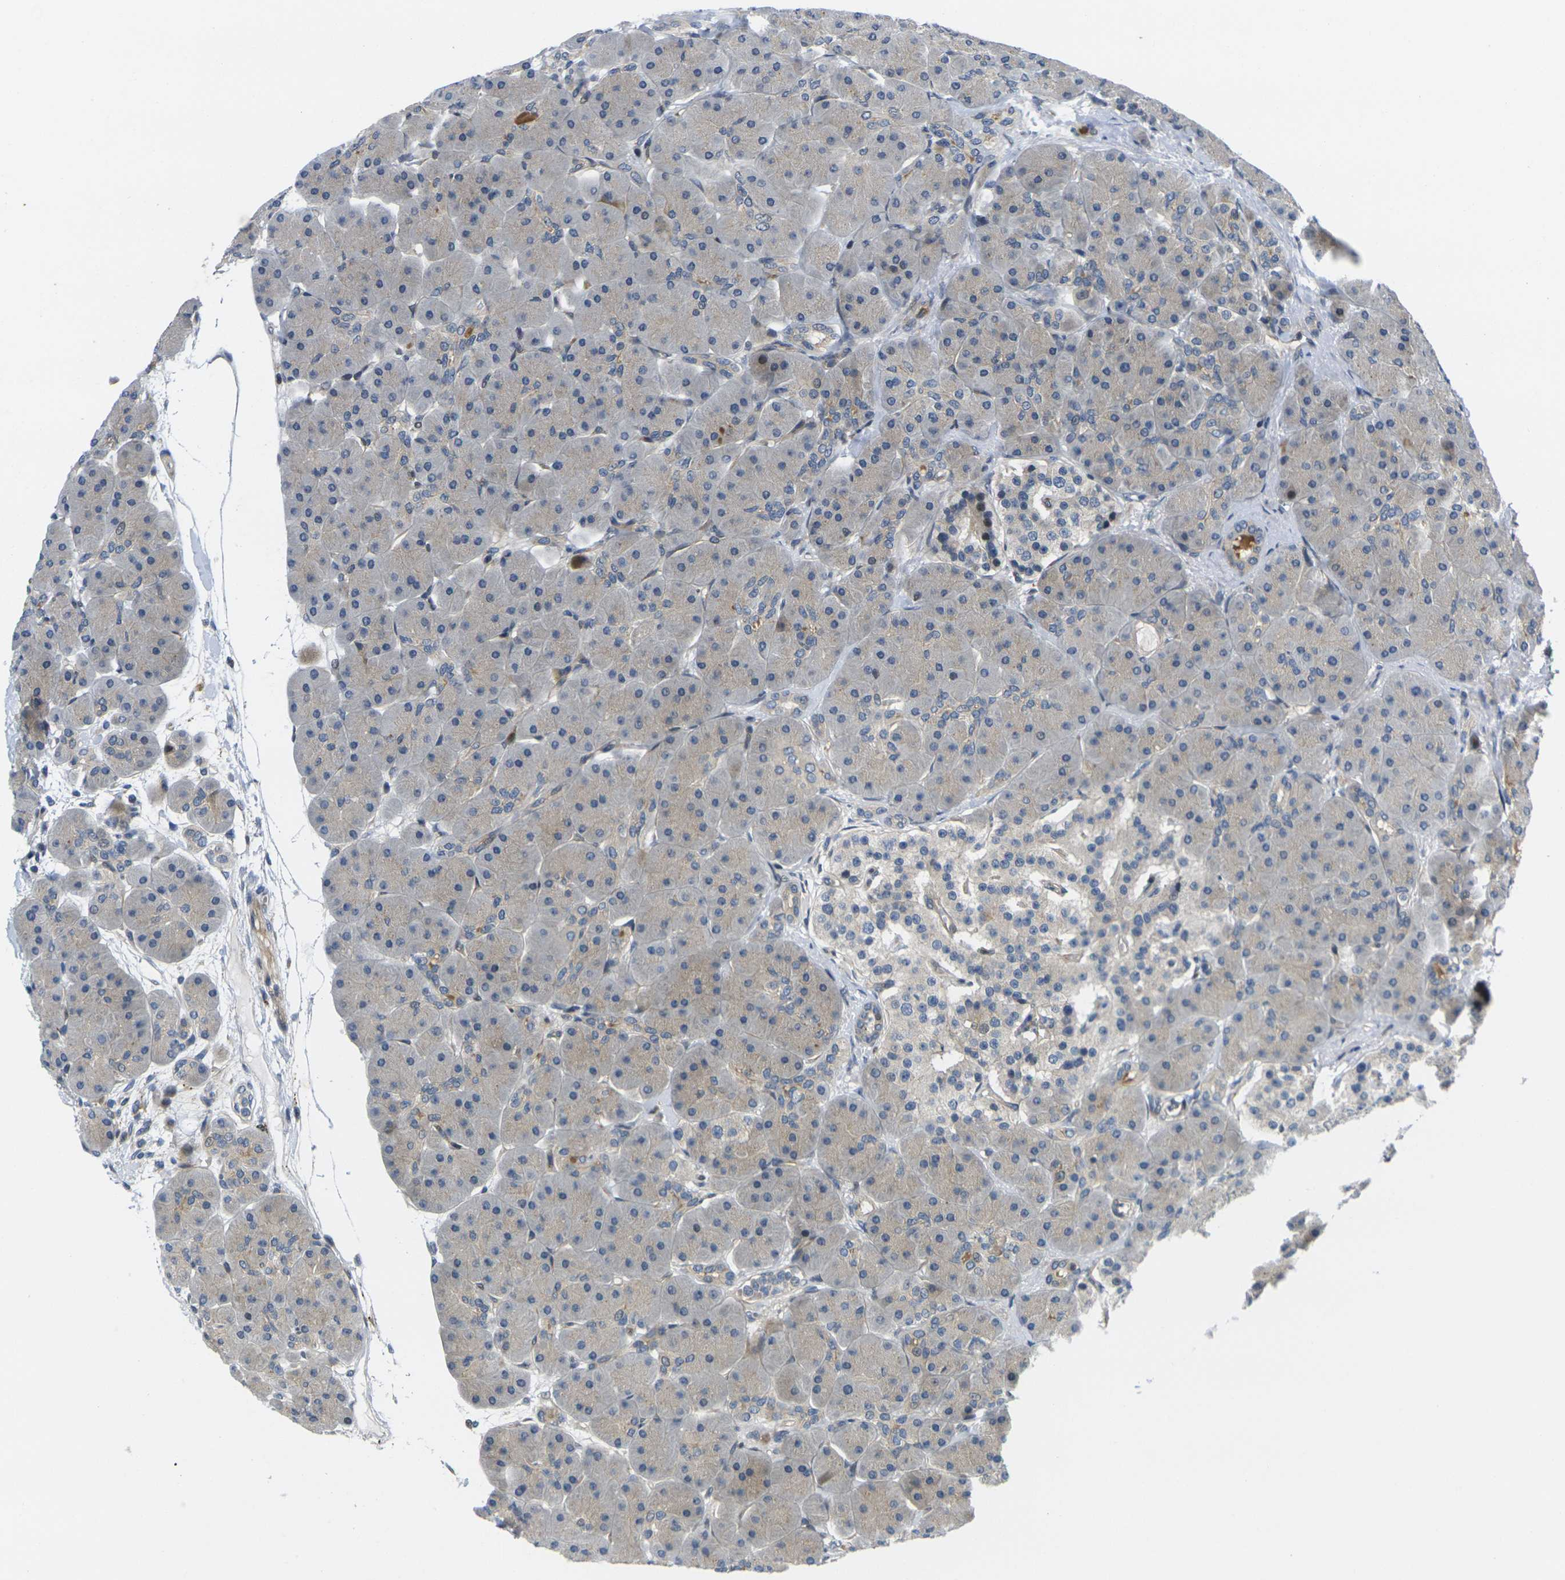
{"staining": {"intensity": "moderate", "quantity": "25%-75%", "location": "cytoplasmic/membranous"}, "tissue": "pancreas", "cell_type": "Exocrine glandular cells", "image_type": "normal", "snomed": [{"axis": "morphology", "description": "Normal tissue, NOS"}, {"axis": "topography", "description": "Pancreas"}], "caption": "Immunohistochemistry of benign human pancreas exhibits medium levels of moderate cytoplasmic/membranous positivity in approximately 25%-75% of exocrine glandular cells.", "gene": "ROBO2", "patient": {"sex": "male", "age": 66}}